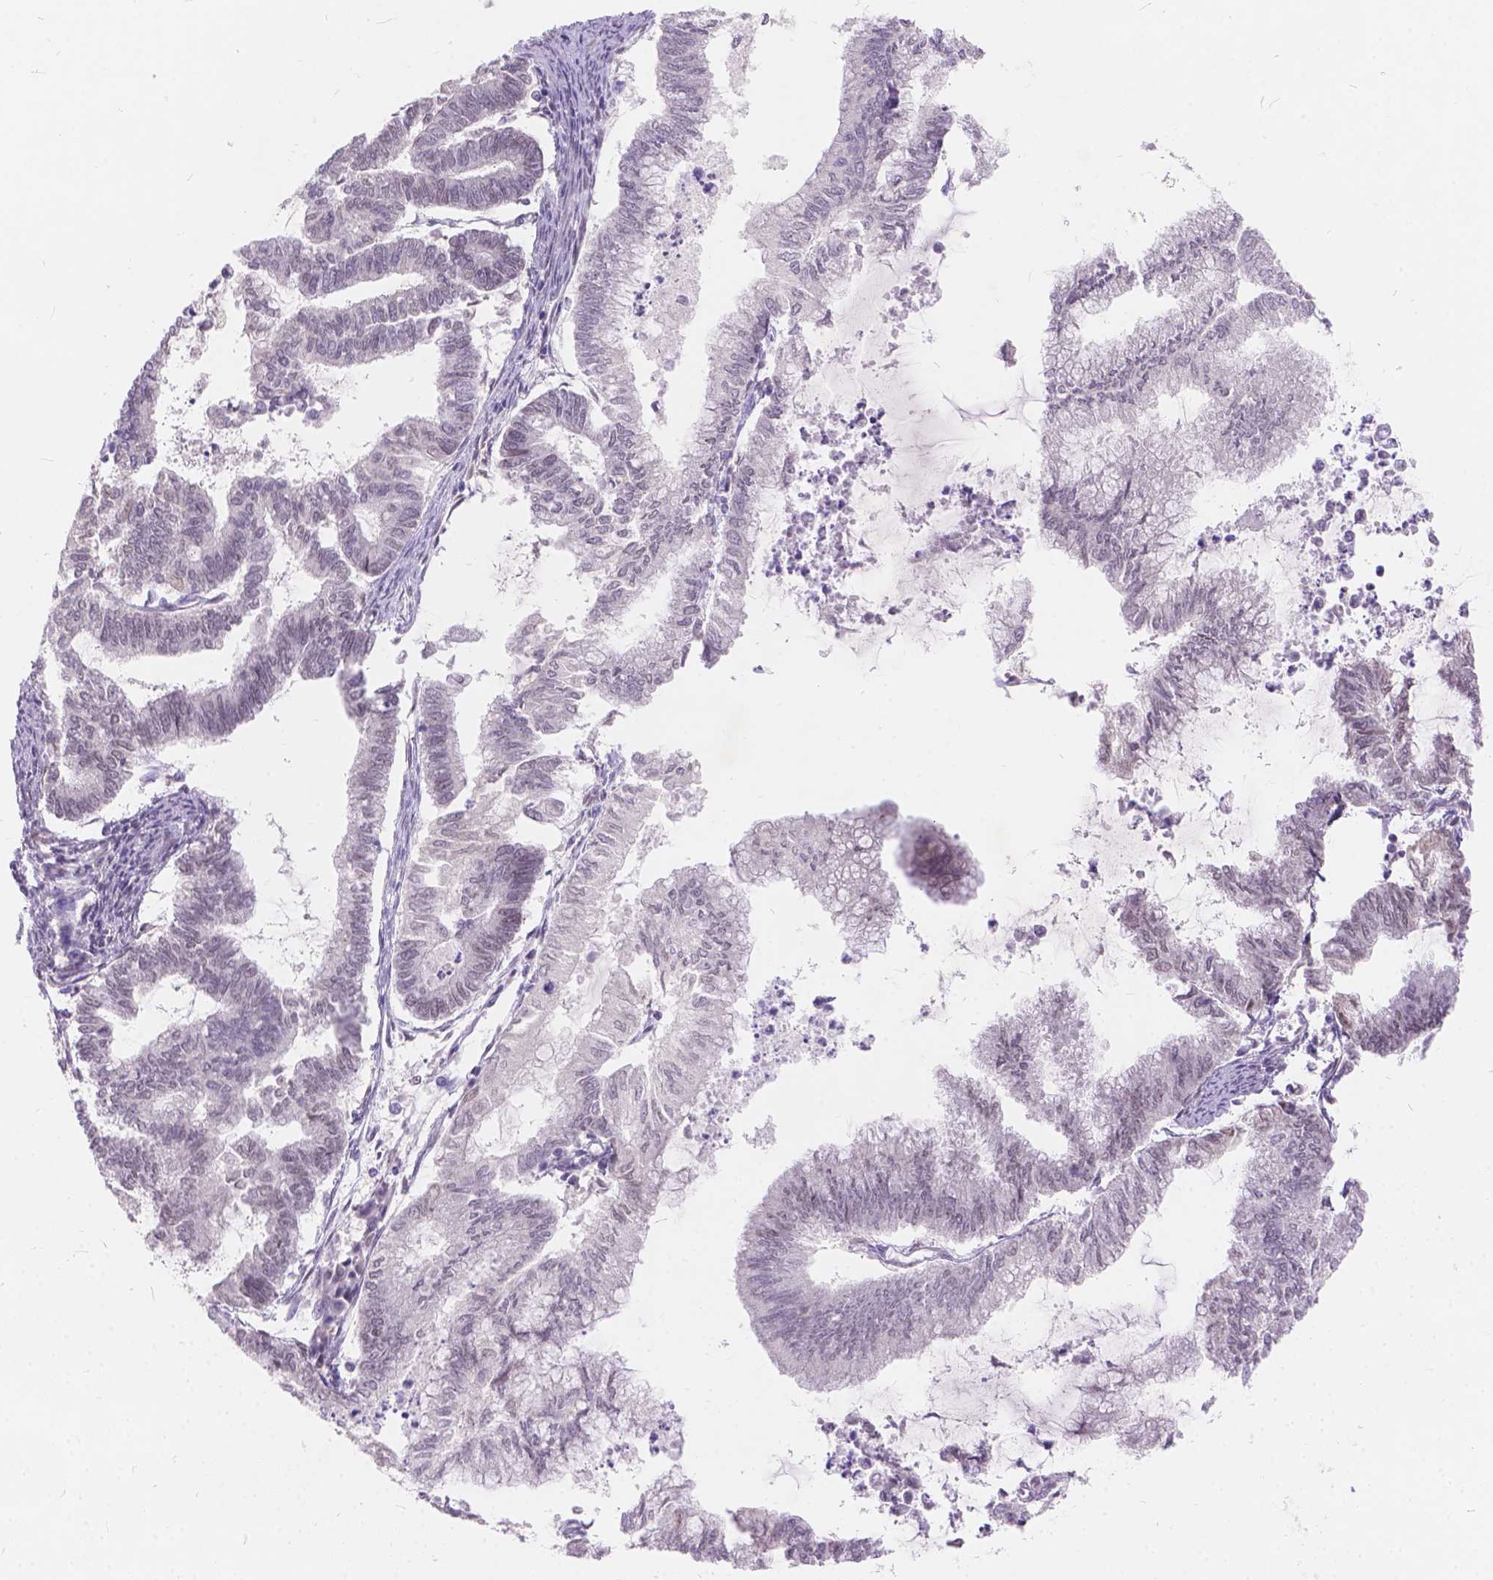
{"staining": {"intensity": "negative", "quantity": "none", "location": "none"}, "tissue": "endometrial cancer", "cell_type": "Tumor cells", "image_type": "cancer", "snomed": [{"axis": "morphology", "description": "Adenocarcinoma, NOS"}, {"axis": "topography", "description": "Endometrium"}], "caption": "Immunohistochemistry (IHC) micrograph of human adenocarcinoma (endometrial) stained for a protein (brown), which demonstrates no staining in tumor cells.", "gene": "FAM53A", "patient": {"sex": "female", "age": 79}}